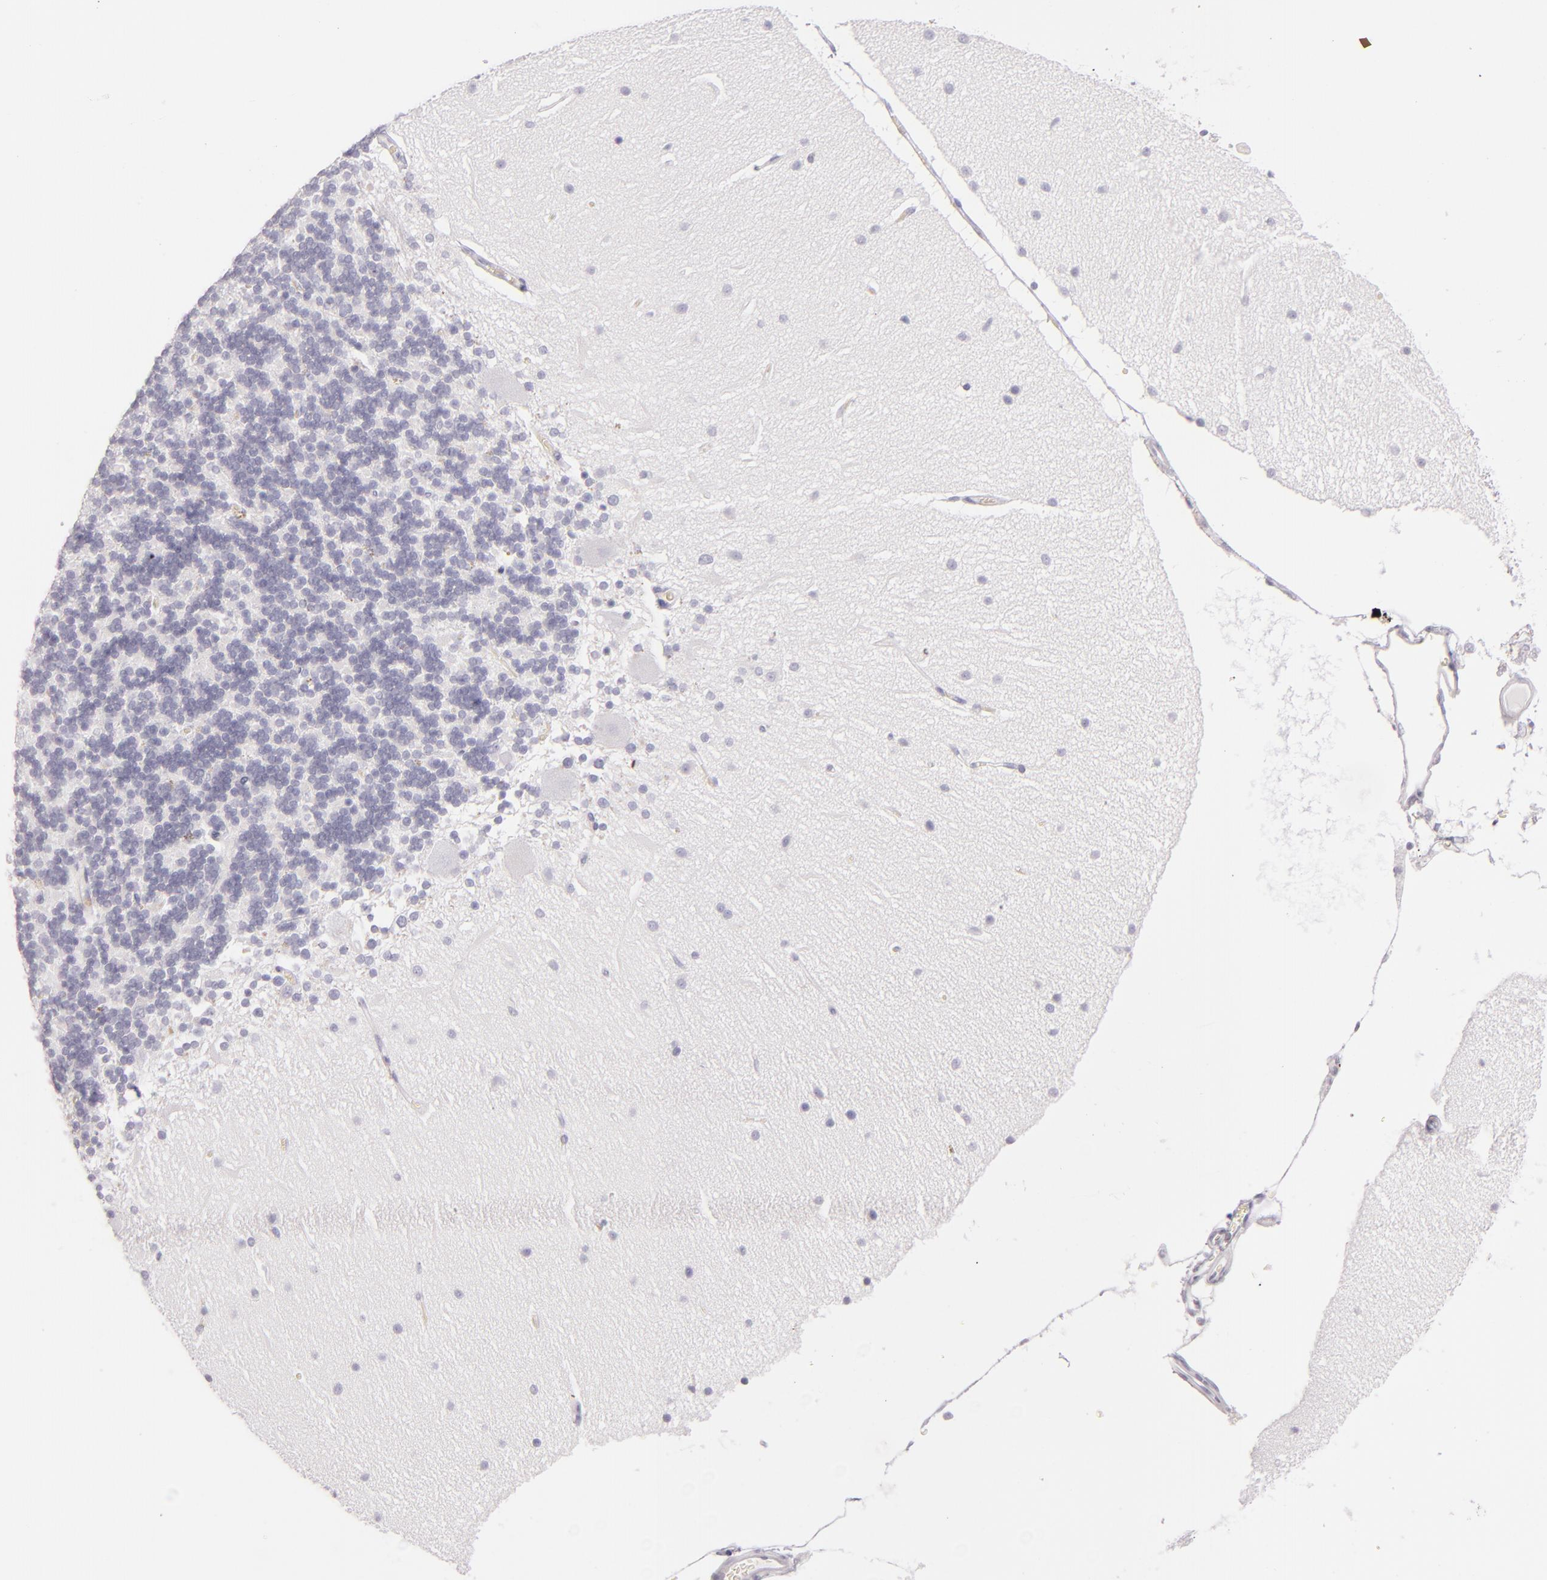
{"staining": {"intensity": "negative", "quantity": "none", "location": "none"}, "tissue": "cerebellum", "cell_type": "Cells in granular layer", "image_type": "normal", "snomed": [{"axis": "morphology", "description": "Normal tissue, NOS"}, {"axis": "topography", "description": "Cerebellum"}], "caption": "The image displays no significant positivity in cells in granular layer of cerebellum.", "gene": "CD207", "patient": {"sex": "female", "age": 54}}